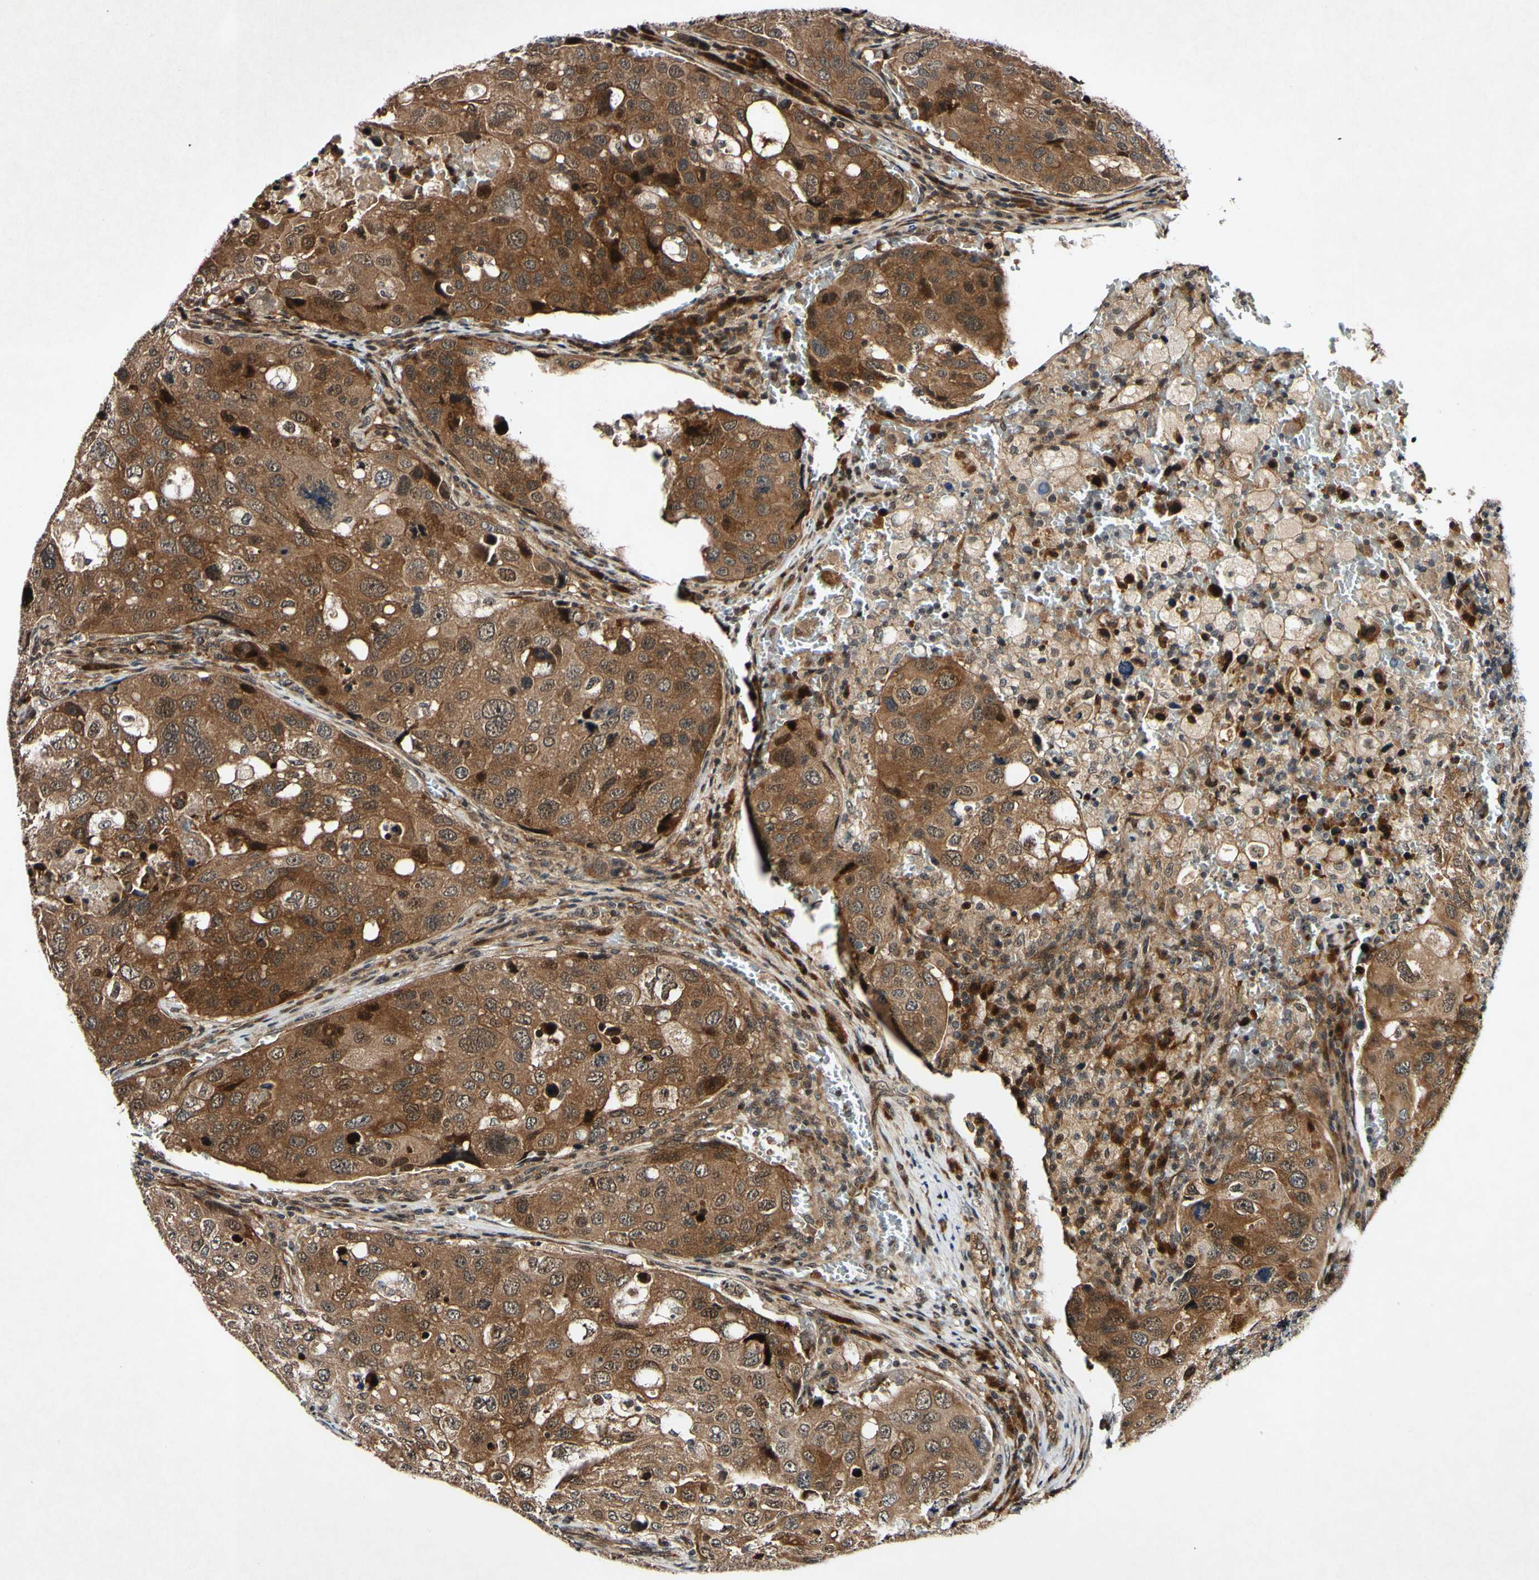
{"staining": {"intensity": "moderate", "quantity": ">75%", "location": "cytoplasmic/membranous"}, "tissue": "urothelial cancer", "cell_type": "Tumor cells", "image_type": "cancer", "snomed": [{"axis": "morphology", "description": "Urothelial carcinoma, High grade"}, {"axis": "topography", "description": "Lymph node"}, {"axis": "topography", "description": "Urinary bladder"}], "caption": "Moderate cytoplasmic/membranous protein staining is seen in about >75% of tumor cells in urothelial cancer.", "gene": "CSNK1E", "patient": {"sex": "male", "age": 51}}